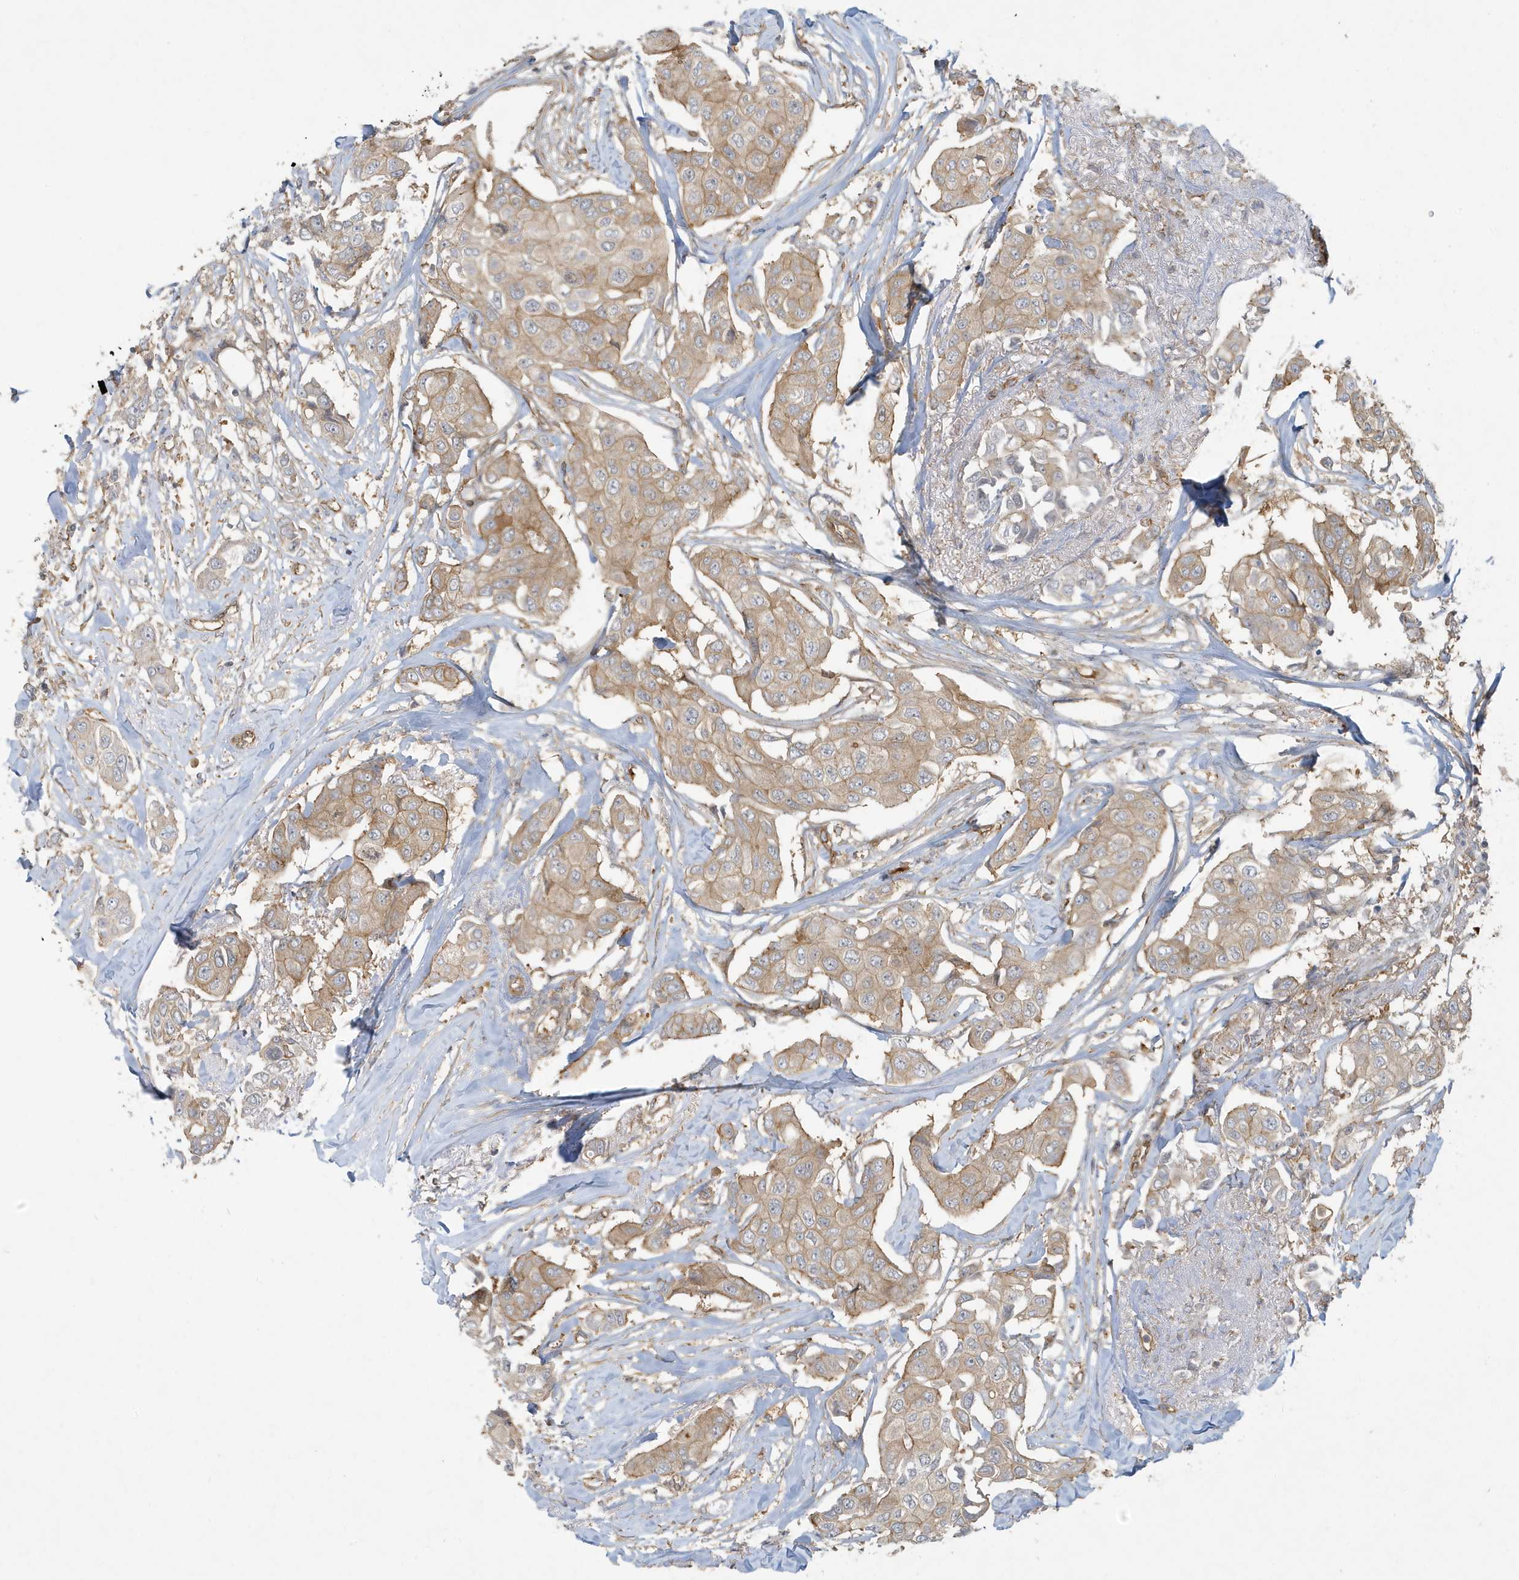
{"staining": {"intensity": "weak", "quantity": ">75%", "location": "cytoplasmic/membranous"}, "tissue": "breast cancer", "cell_type": "Tumor cells", "image_type": "cancer", "snomed": [{"axis": "morphology", "description": "Duct carcinoma"}, {"axis": "topography", "description": "Breast"}], "caption": "IHC (DAB) staining of breast cancer (infiltrating ductal carcinoma) reveals weak cytoplasmic/membranous protein staining in approximately >75% of tumor cells.", "gene": "ATP23", "patient": {"sex": "female", "age": 80}}